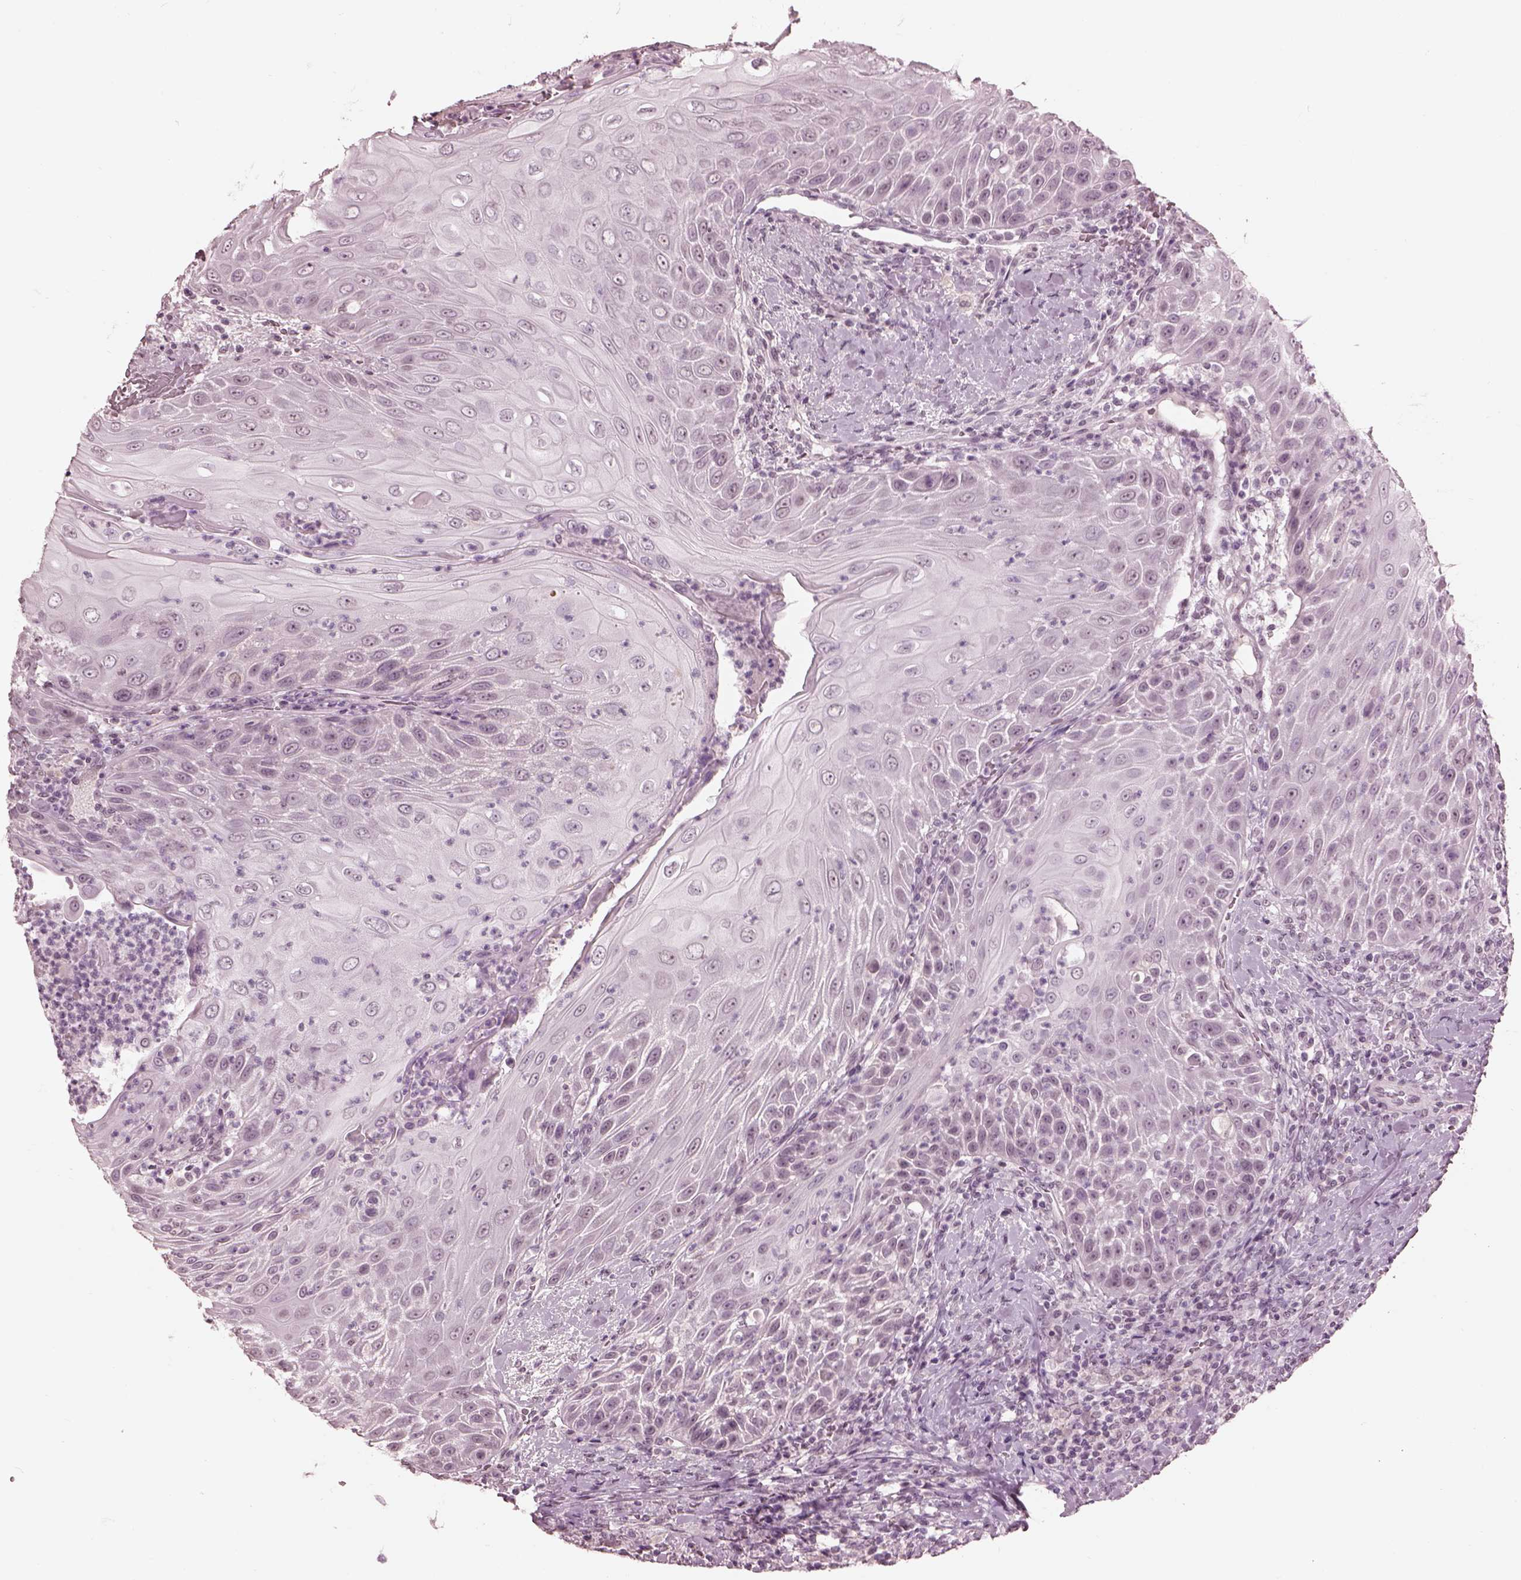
{"staining": {"intensity": "negative", "quantity": "none", "location": "none"}, "tissue": "head and neck cancer", "cell_type": "Tumor cells", "image_type": "cancer", "snomed": [{"axis": "morphology", "description": "Squamous cell carcinoma, NOS"}, {"axis": "topography", "description": "Head-Neck"}], "caption": "Head and neck cancer stained for a protein using IHC shows no staining tumor cells.", "gene": "GARIN4", "patient": {"sex": "male", "age": 69}}